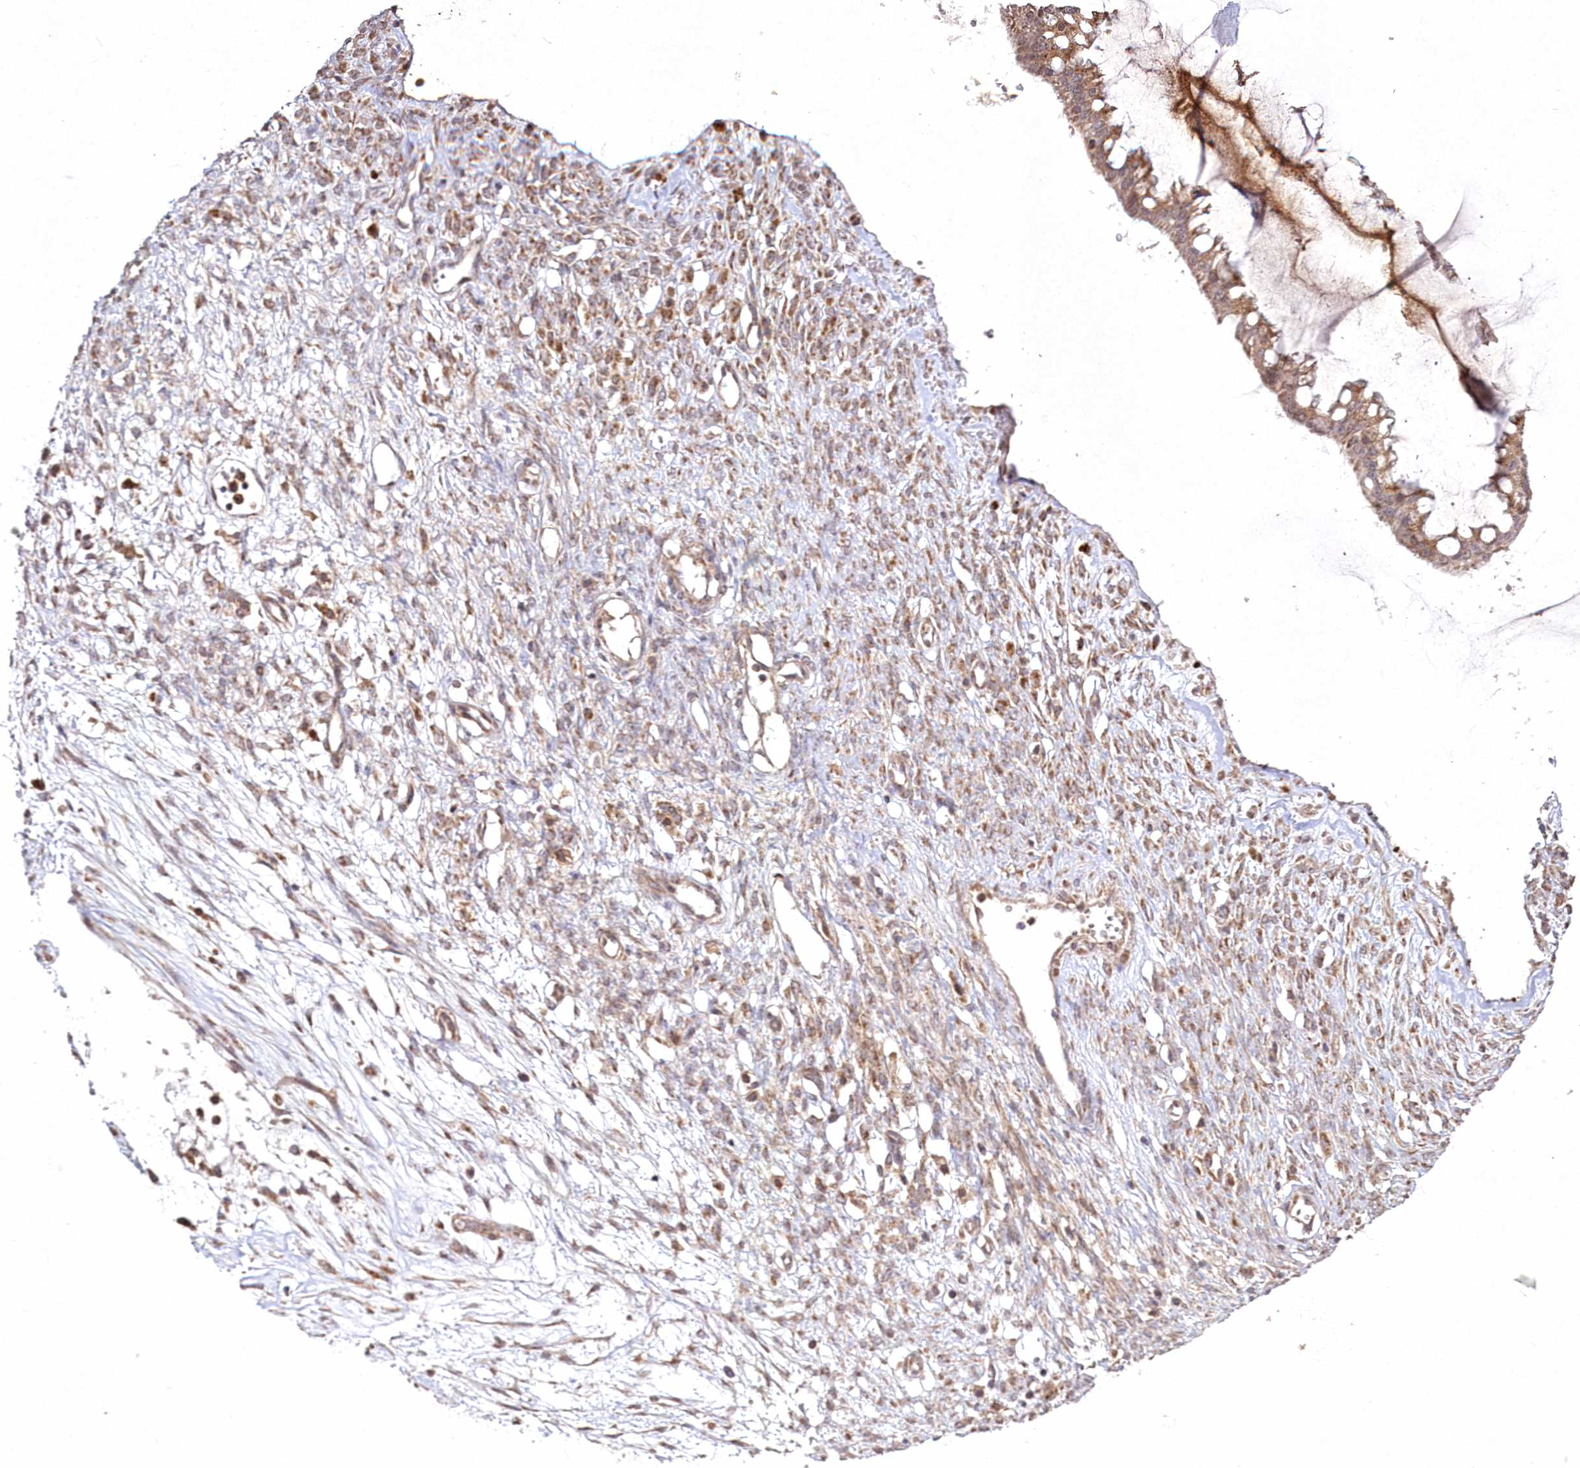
{"staining": {"intensity": "moderate", "quantity": ">75%", "location": "cytoplasmic/membranous"}, "tissue": "ovarian cancer", "cell_type": "Tumor cells", "image_type": "cancer", "snomed": [{"axis": "morphology", "description": "Cystadenocarcinoma, mucinous, NOS"}, {"axis": "topography", "description": "Ovary"}], "caption": "Immunohistochemistry staining of mucinous cystadenocarcinoma (ovarian), which reveals medium levels of moderate cytoplasmic/membranous staining in about >75% of tumor cells indicating moderate cytoplasmic/membranous protein expression. The staining was performed using DAB (3,3'-diaminobenzidine) (brown) for protein detection and nuclei were counterstained in hematoxylin (blue).", "gene": "PEX13", "patient": {"sex": "female", "age": 73}}